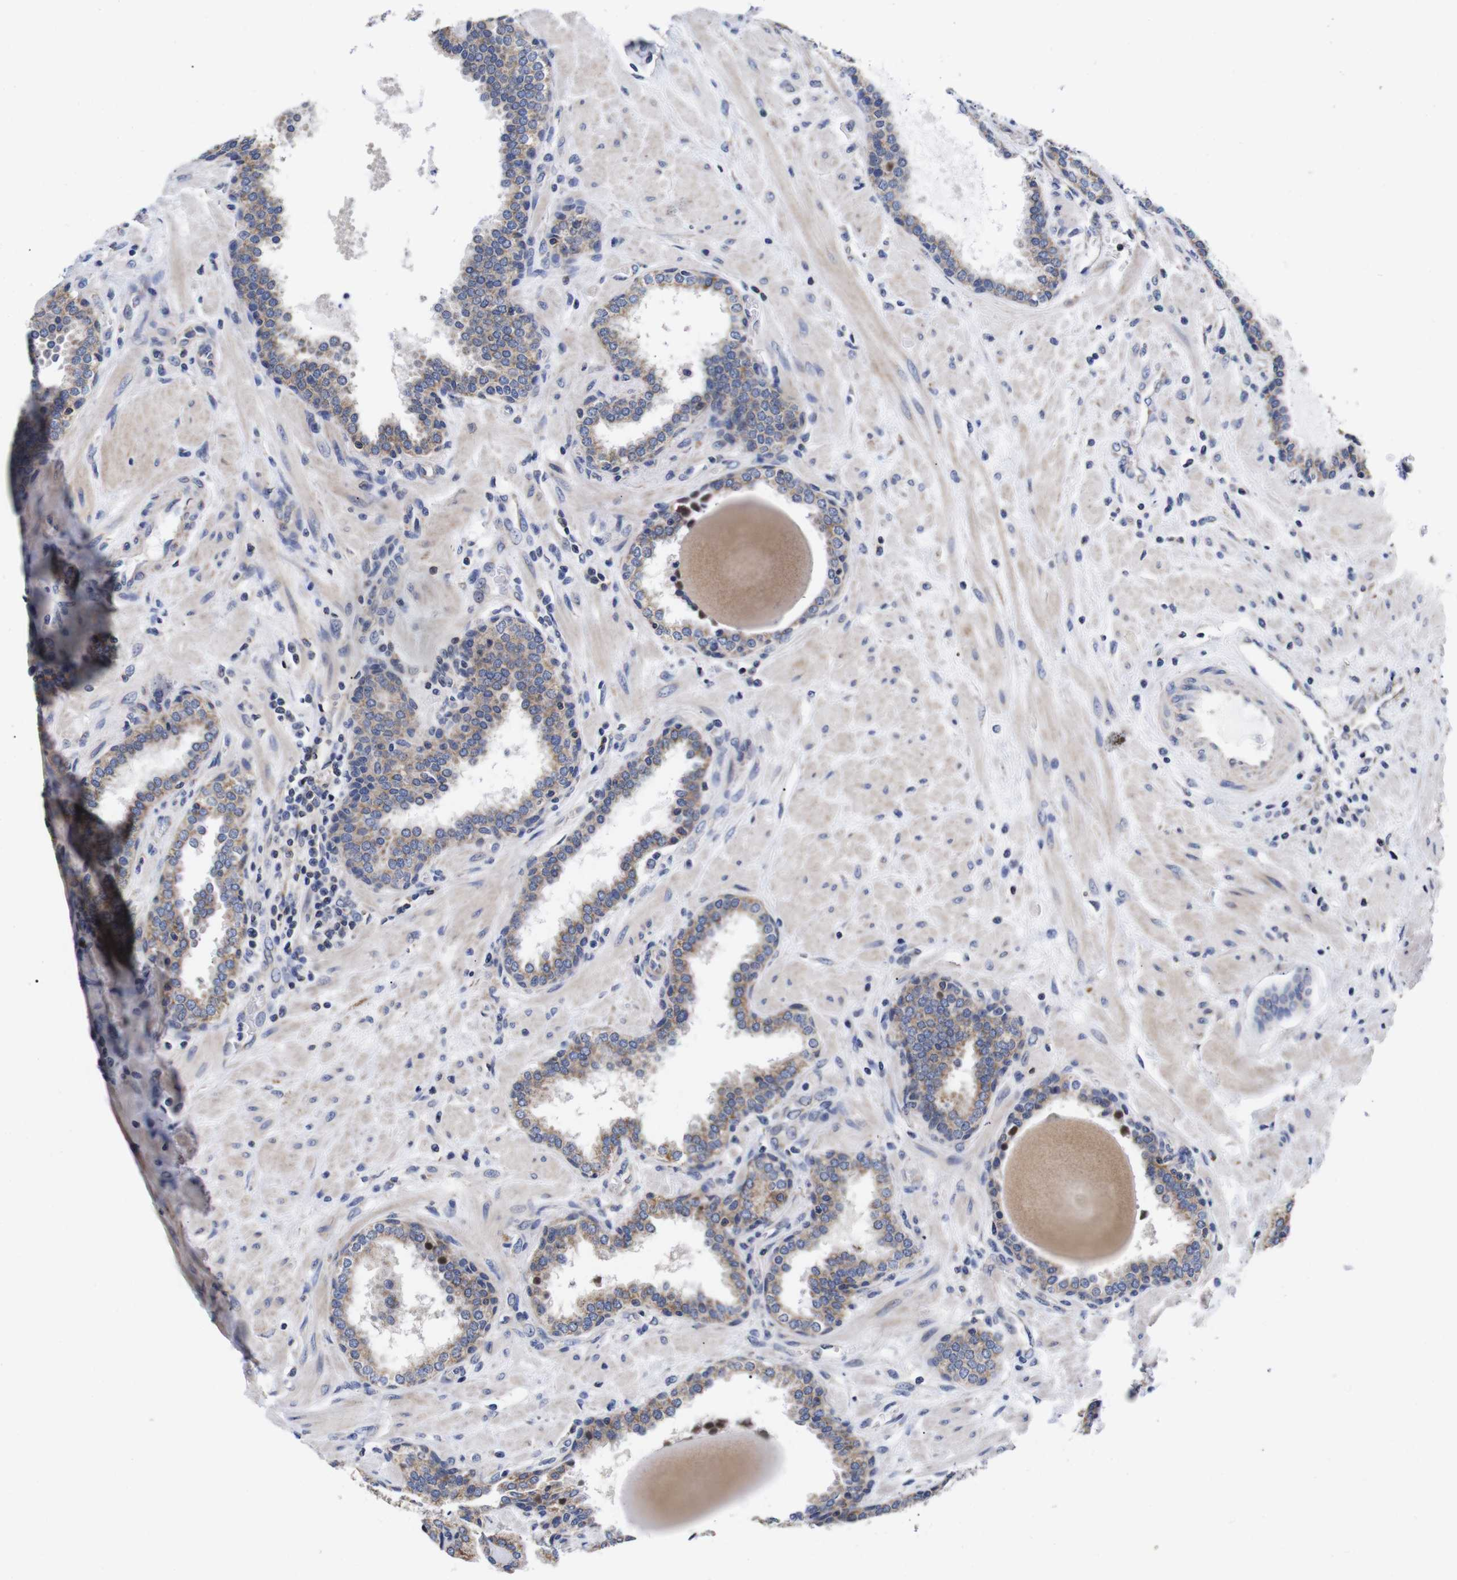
{"staining": {"intensity": "moderate", "quantity": ">75%", "location": "cytoplasmic/membranous"}, "tissue": "prostate", "cell_type": "Glandular cells", "image_type": "normal", "snomed": [{"axis": "morphology", "description": "Normal tissue, NOS"}, {"axis": "topography", "description": "Prostate"}], "caption": "Normal prostate displays moderate cytoplasmic/membranous expression in about >75% of glandular cells, visualized by immunohistochemistry.", "gene": "OPN3", "patient": {"sex": "male", "age": 51}}